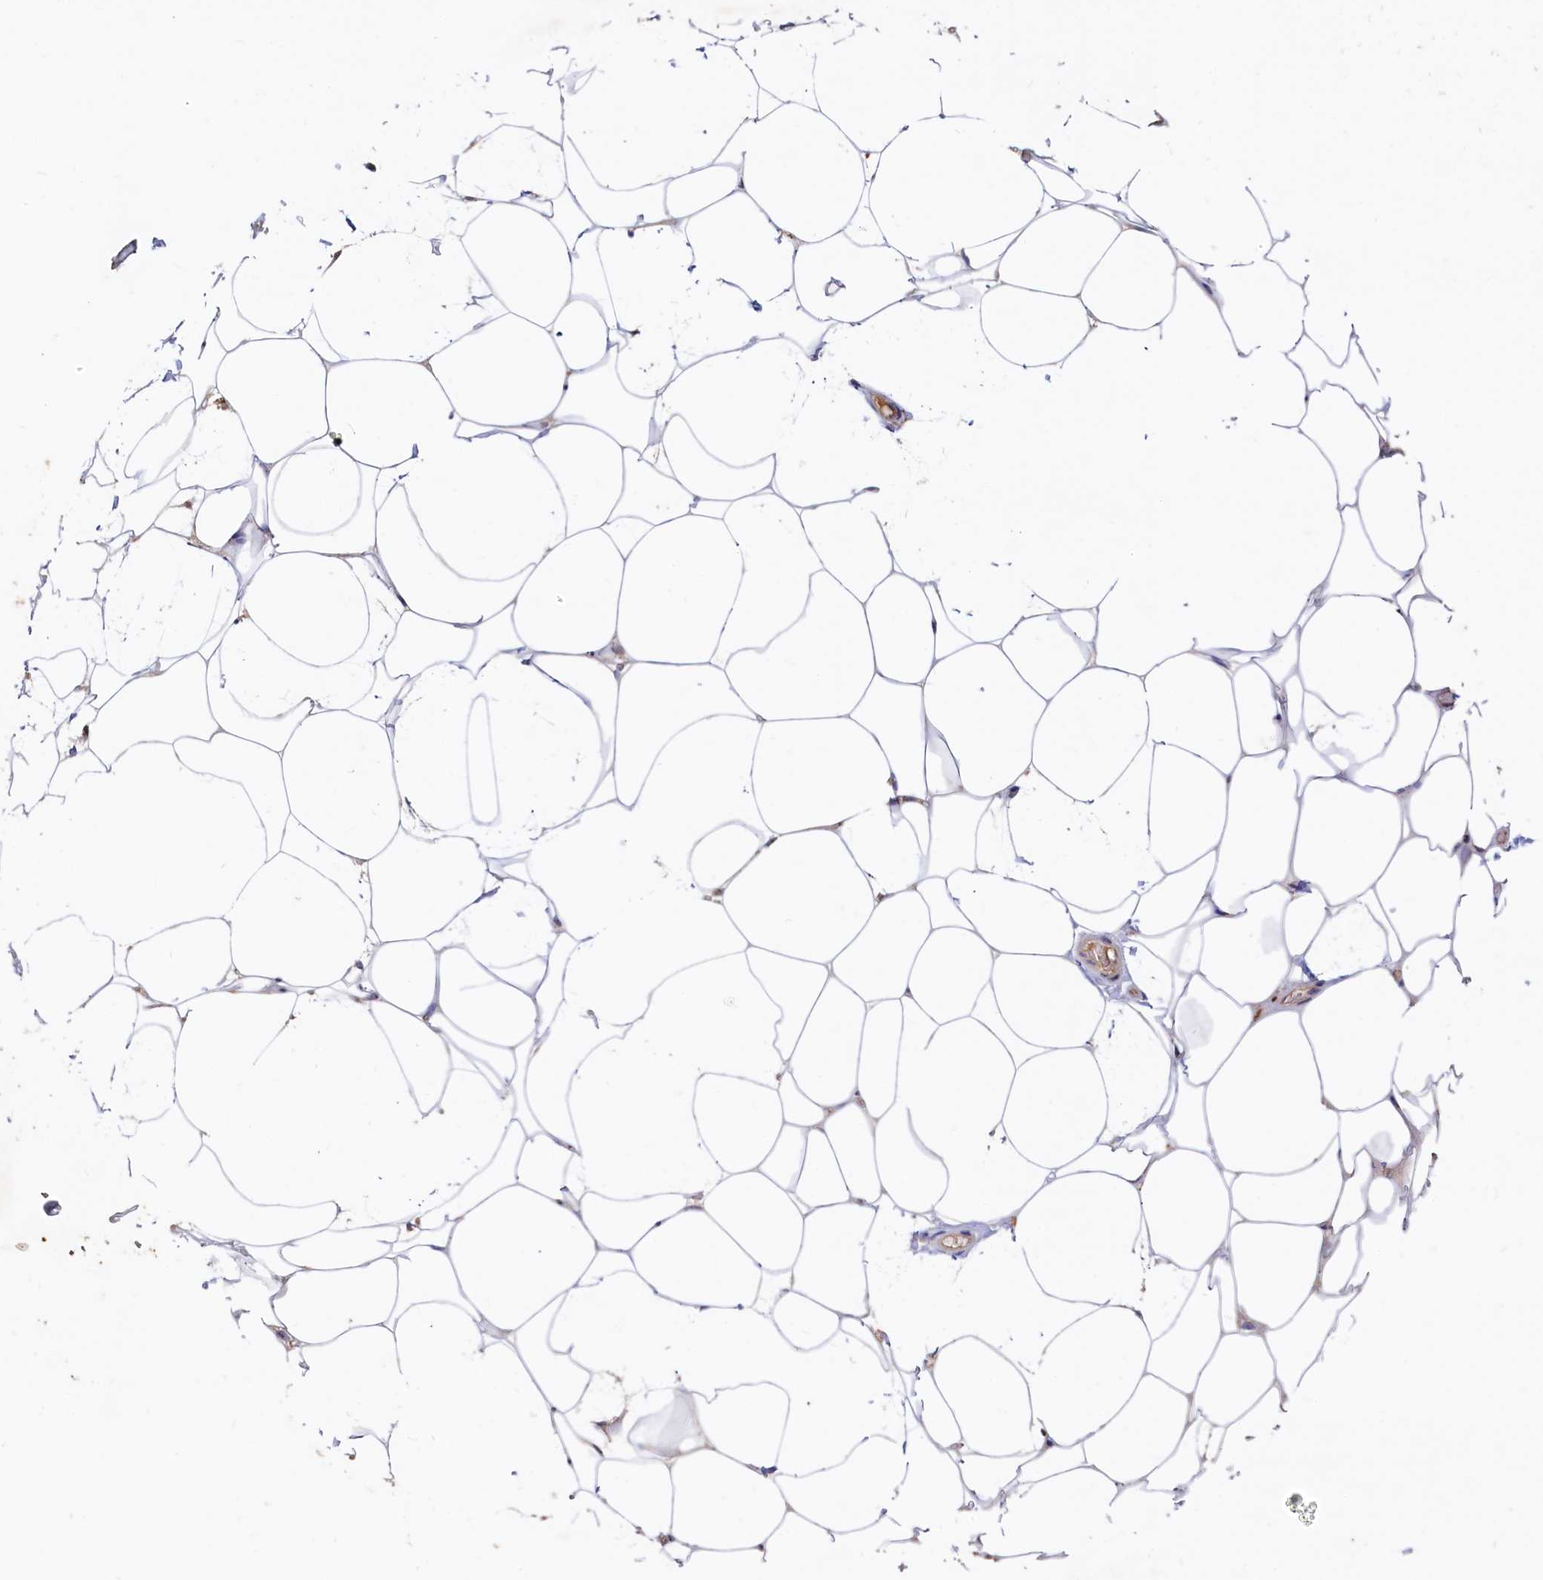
{"staining": {"intensity": "weak", "quantity": "25%-75%", "location": "cytoplasmic/membranous"}, "tissue": "adipose tissue", "cell_type": "Adipocytes", "image_type": "normal", "snomed": [{"axis": "morphology", "description": "Normal tissue, NOS"}, {"axis": "topography", "description": "Breast"}], "caption": "A high-resolution micrograph shows immunohistochemistry staining of normal adipose tissue, which displays weak cytoplasmic/membranous staining in approximately 25%-75% of adipocytes.", "gene": "RGS7BP", "patient": {"sex": "female", "age": 26}}